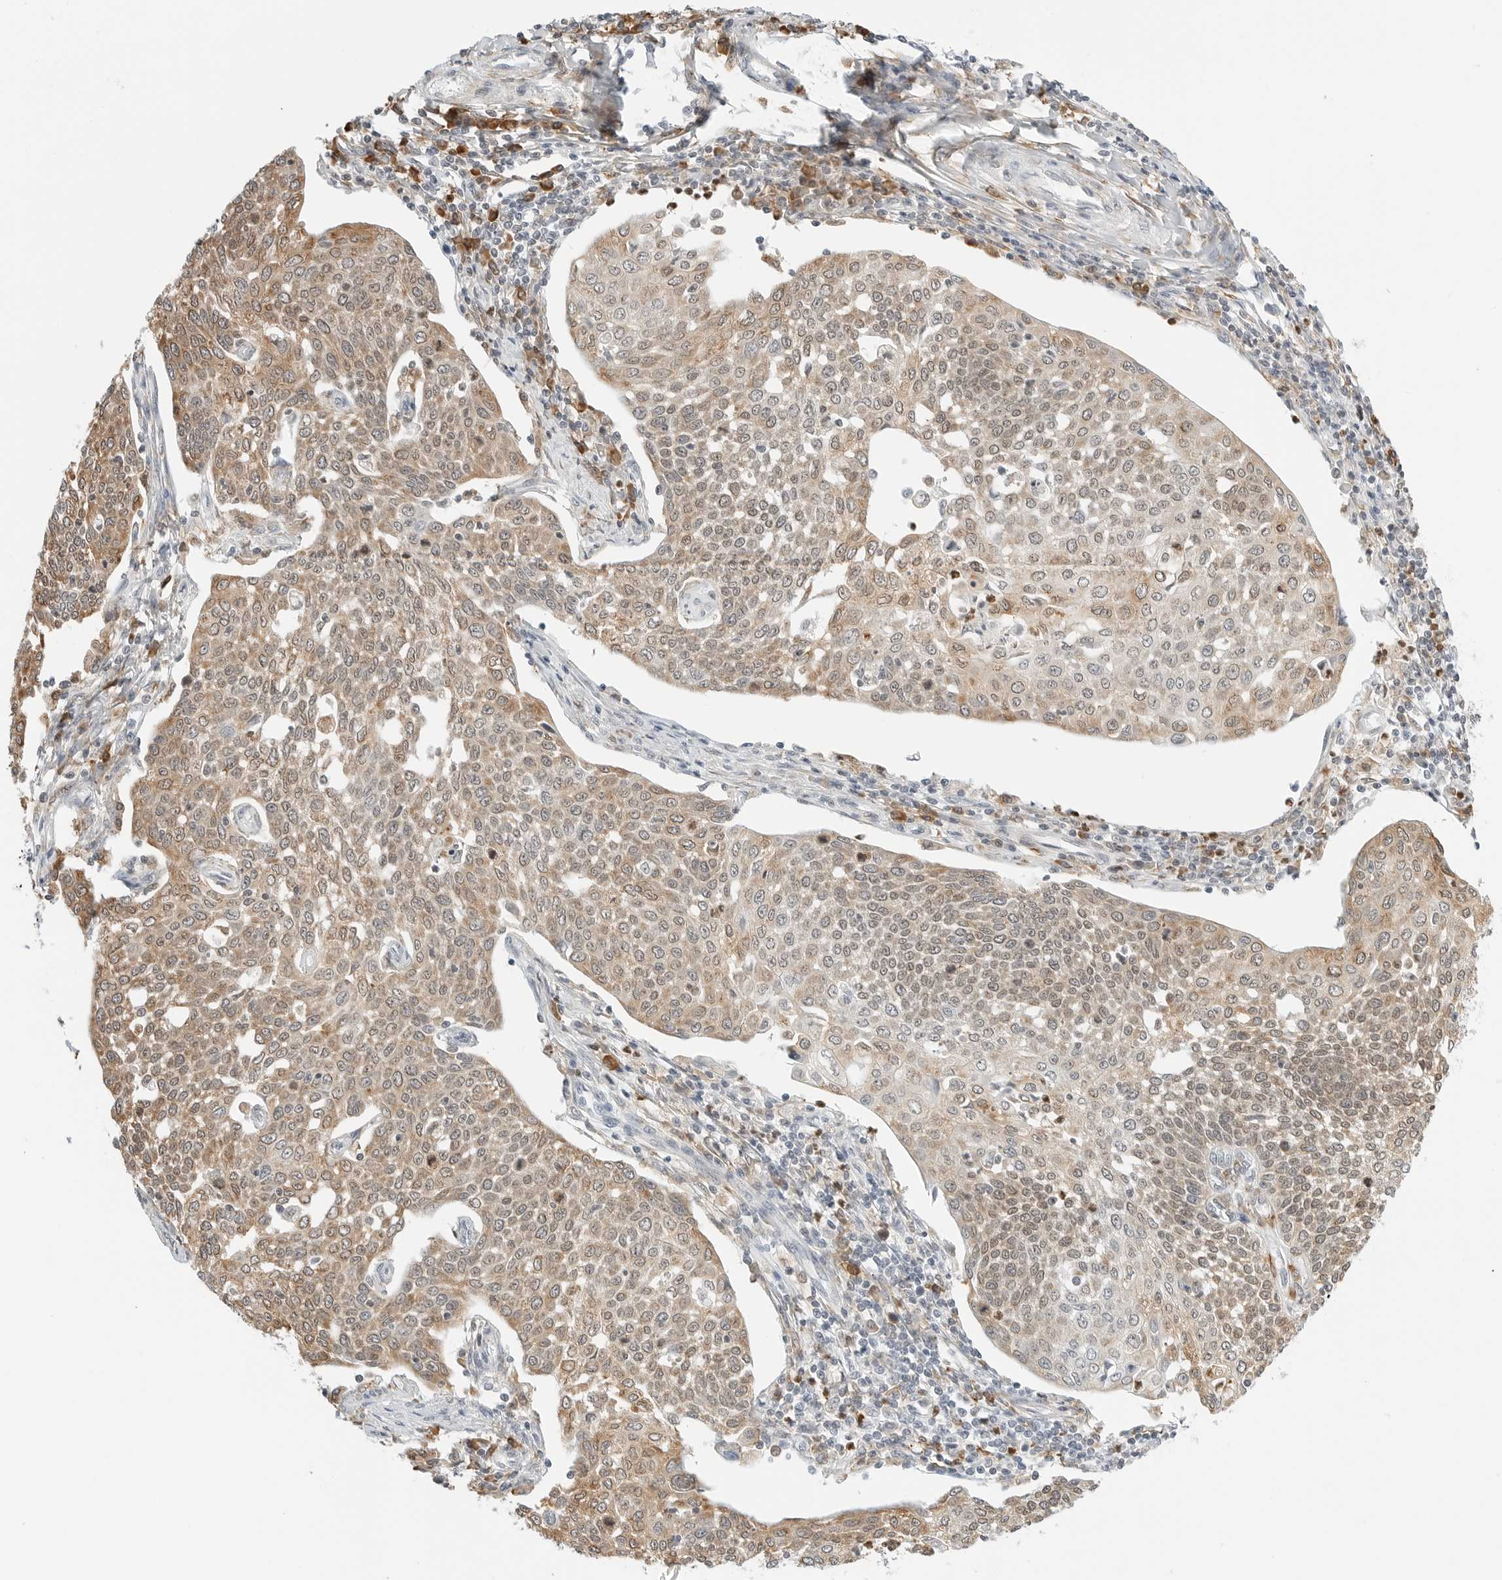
{"staining": {"intensity": "weak", "quantity": ">75%", "location": "cytoplasmic/membranous"}, "tissue": "cervical cancer", "cell_type": "Tumor cells", "image_type": "cancer", "snomed": [{"axis": "morphology", "description": "Squamous cell carcinoma, NOS"}, {"axis": "topography", "description": "Cervix"}], "caption": "Immunohistochemical staining of squamous cell carcinoma (cervical) demonstrates low levels of weak cytoplasmic/membranous protein expression in about >75% of tumor cells.", "gene": "THEM4", "patient": {"sex": "female", "age": 34}}